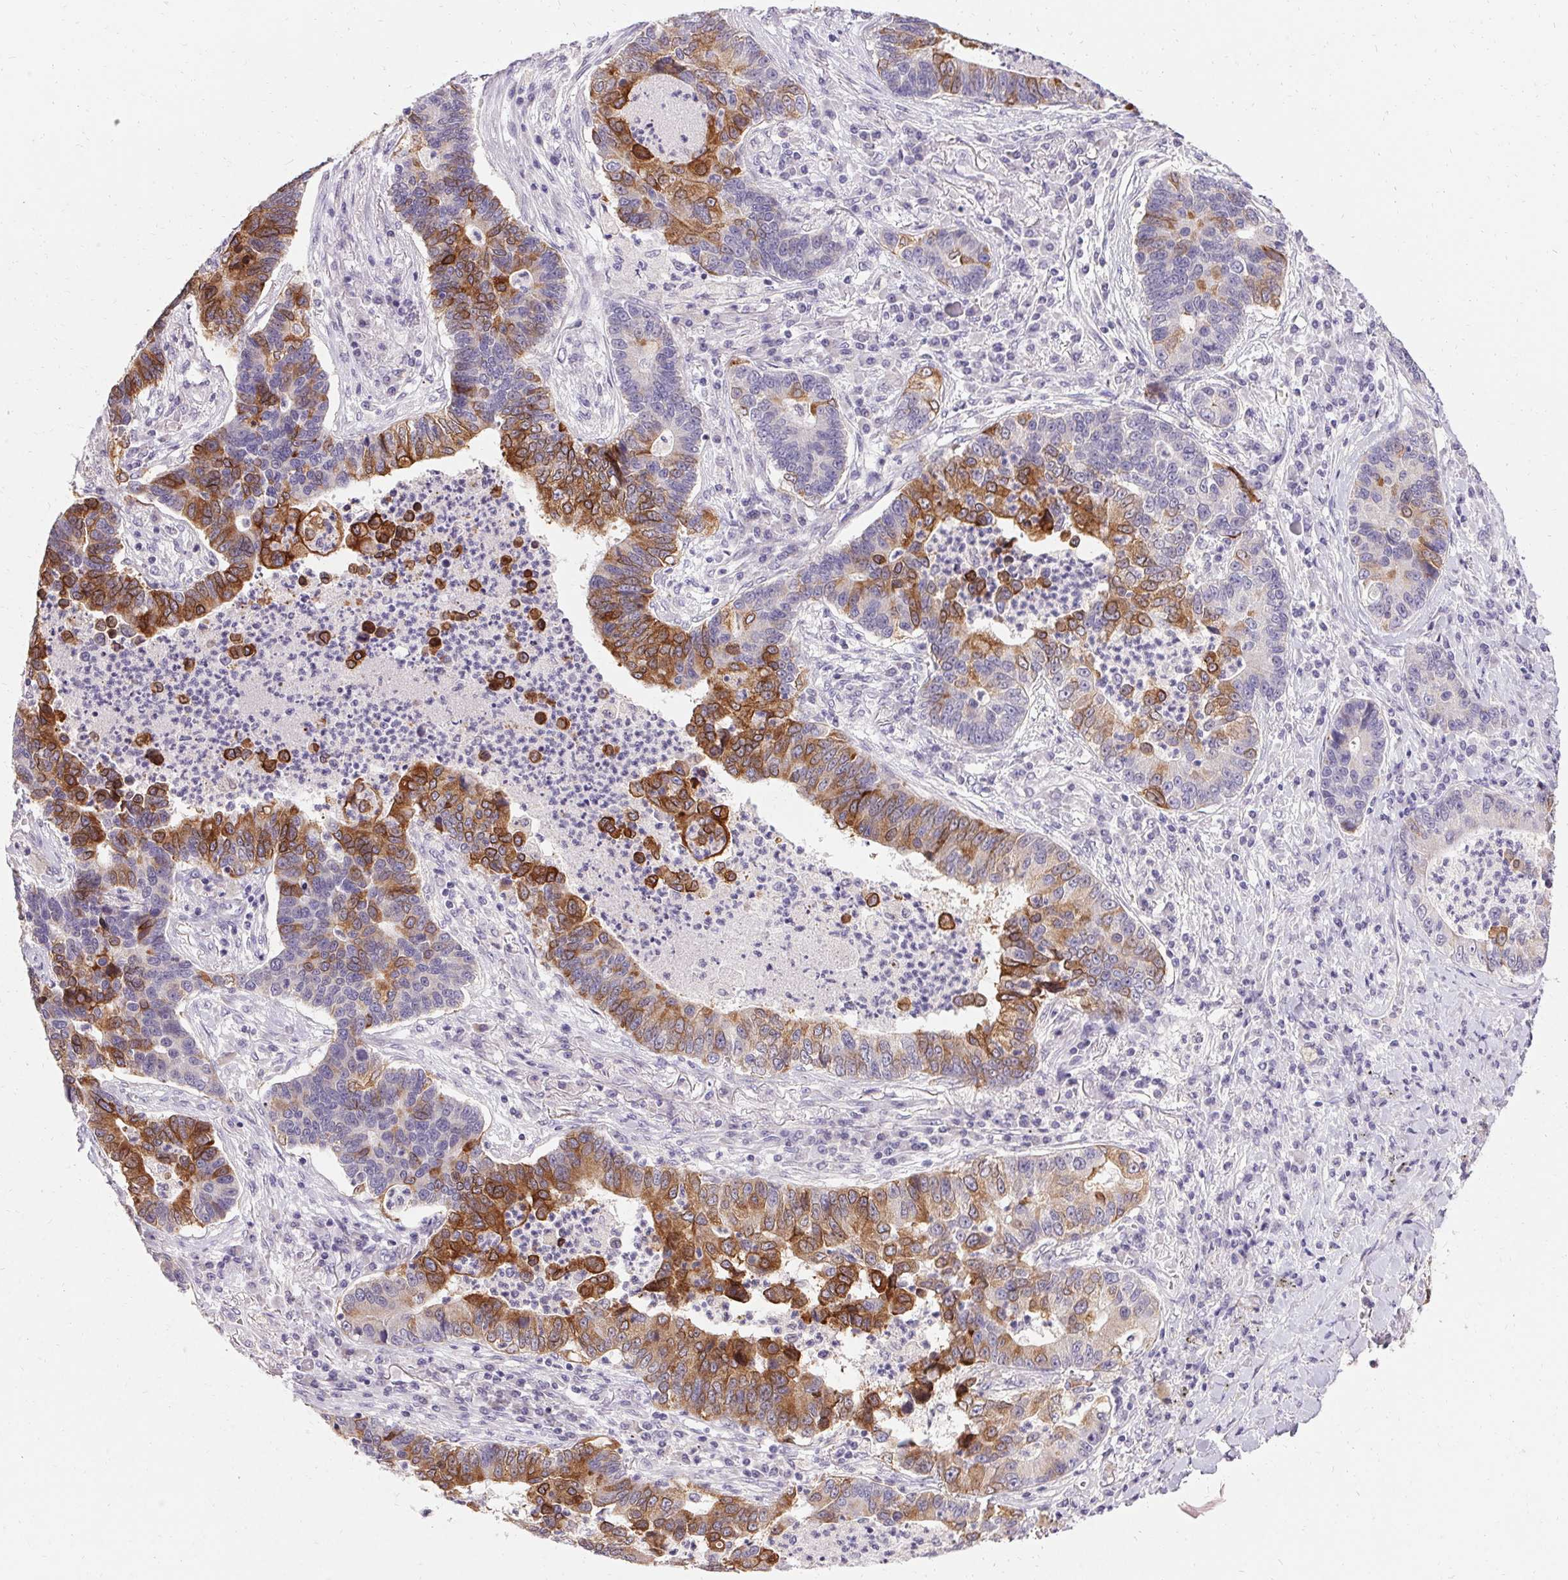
{"staining": {"intensity": "strong", "quantity": "25%-75%", "location": "cytoplasmic/membranous"}, "tissue": "lung cancer", "cell_type": "Tumor cells", "image_type": "cancer", "snomed": [{"axis": "morphology", "description": "Adenocarcinoma, NOS"}, {"axis": "topography", "description": "Lung"}], "caption": "Lung adenocarcinoma stained with a protein marker demonstrates strong staining in tumor cells.", "gene": "HSD17B3", "patient": {"sex": "female", "age": 57}}